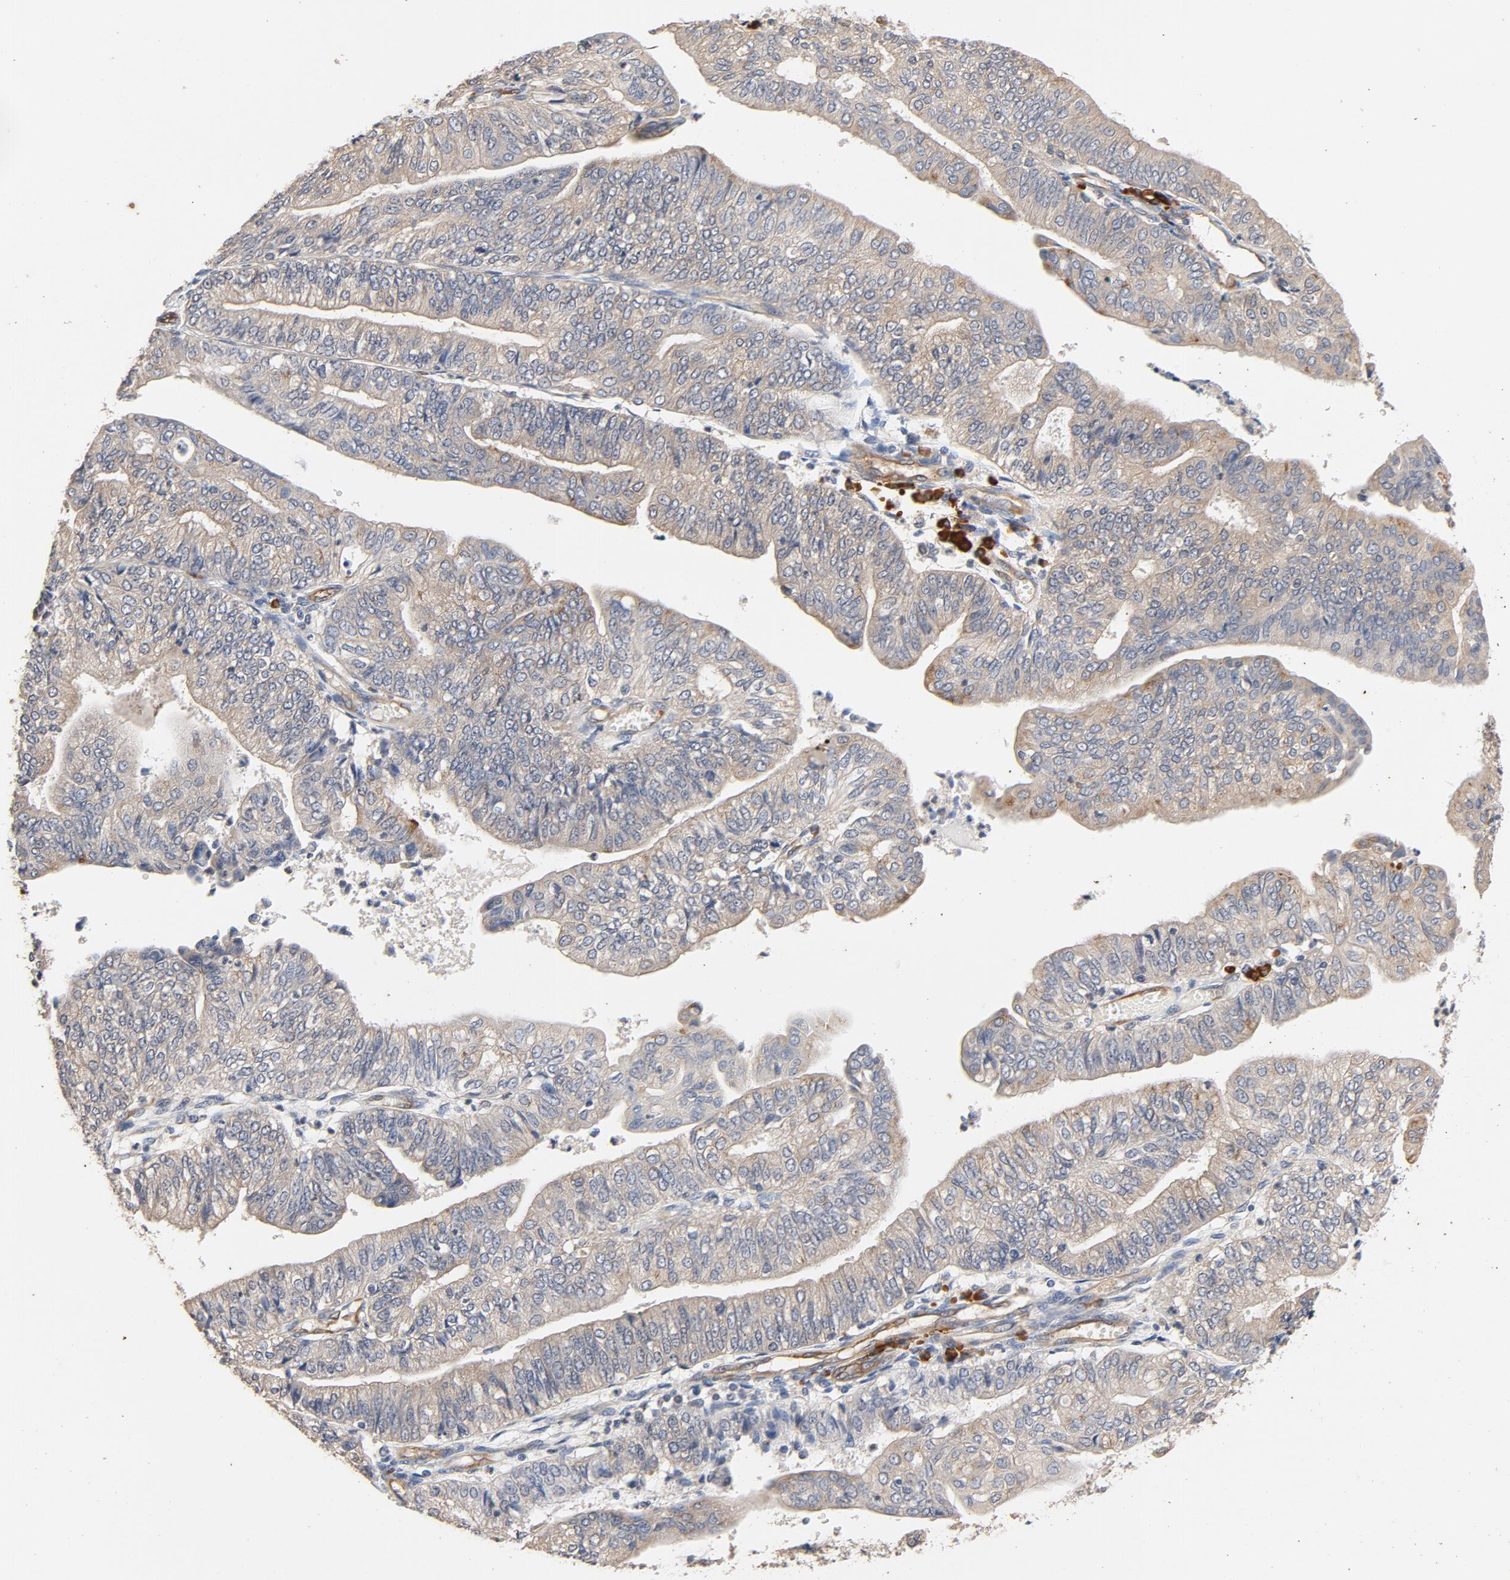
{"staining": {"intensity": "weak", "quantity": ">75%", "location": "cytoplasmic/membranous"}, "tissue": "endometrial cancer", "cell_type": "Tumor cells", "image_type": "cancer", "snomed": [{"axis": "morphology", "description": "Adenocarcinoma, NOS"}, {"axis": "topography", "description": "Endometrium"}], "caption": "Protein expression analysis of endometrial cancer reveals weak cytoplasmic/membranous positivity in approximately >75% of tumor cells.", "gene": "UBE2J1", "patient": {"sex": "female", "age": 59}}